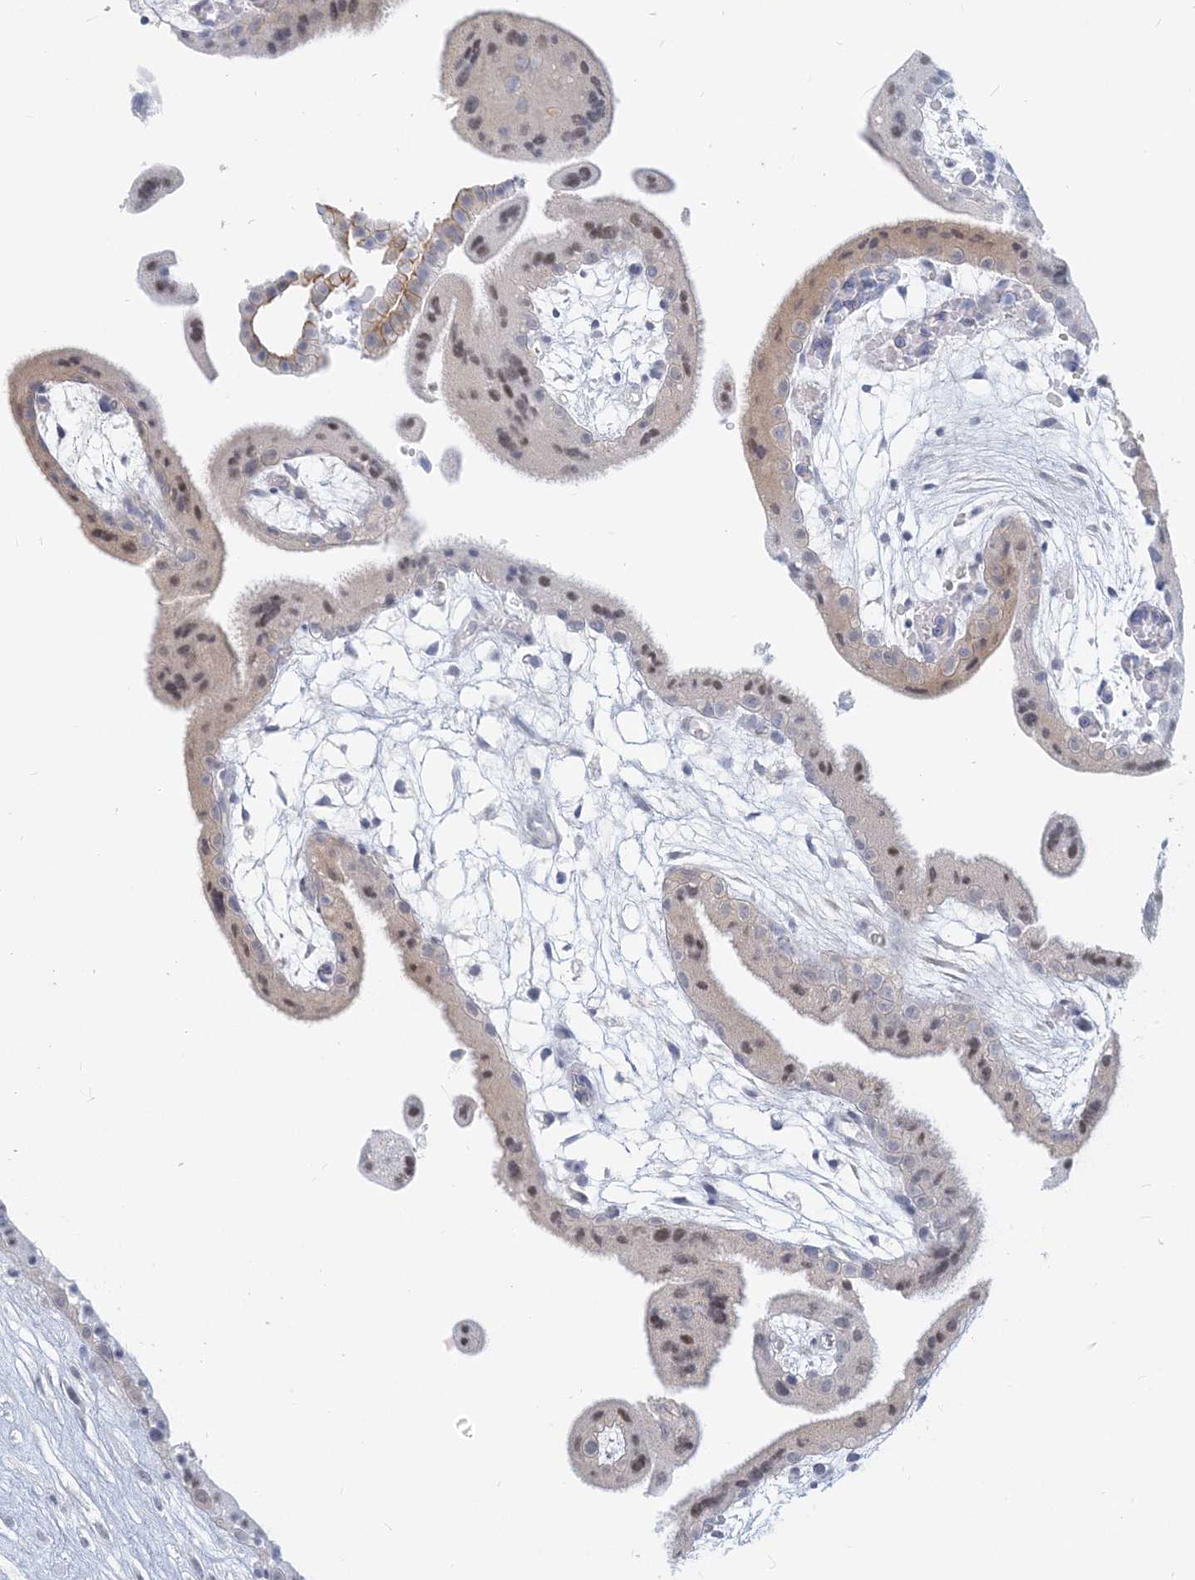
{"staining": {"intensity": "negative", "quantity": "none", "location": "none"}, "tissue": "placenta", "cell_type": "Decidual cells", "image_type": "normal", "snomed": [{"axis": "morphology", "description": "Normal tissue, NOS"}, {"axis": "topography", "description": "Placenta"}], "caption": "Placenta stained for a protein using immunohistochemistry exhibits no positivity decidual cells.", "gene": "GMPPA", "patient": {"sex": "female", "age": 18}}